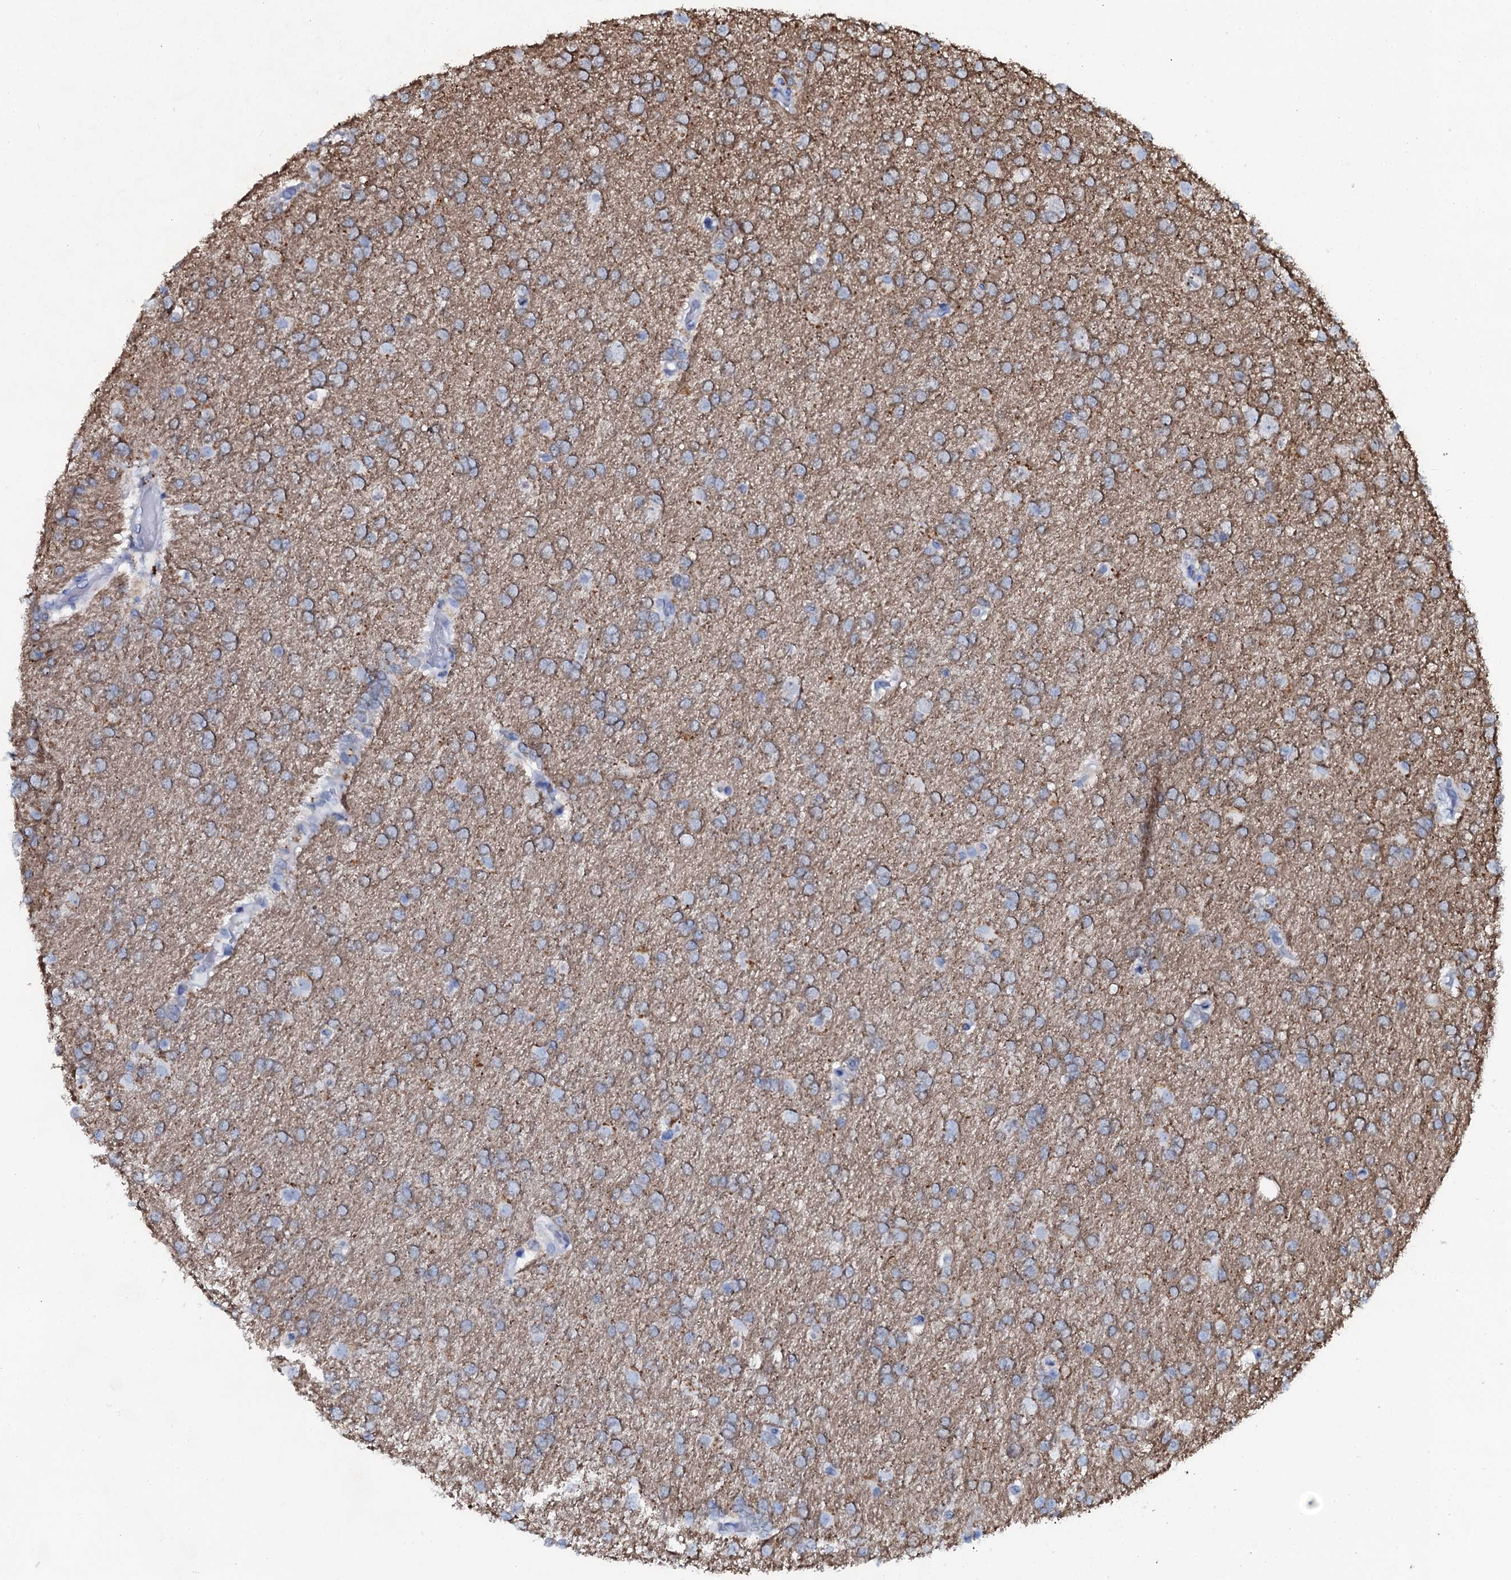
{"staining": {"intensity": "negative", "quantity": "none", "location": "none"}, "tissue": "glioma", "cell_type": "Tumor cells", "image_type": "cancer", "snomed": [{"axis": "morphology", "description": "Glioma, malignant, High grade"}, {"axis": "topography", "description": "Brain"}], "caption": "This is an immunohistochemistry image of malignant glioma (high-grade). There is no staining in tumor cells.", "gene": "SLC4A7", "patient": {"sex": "male", "age": 72}}